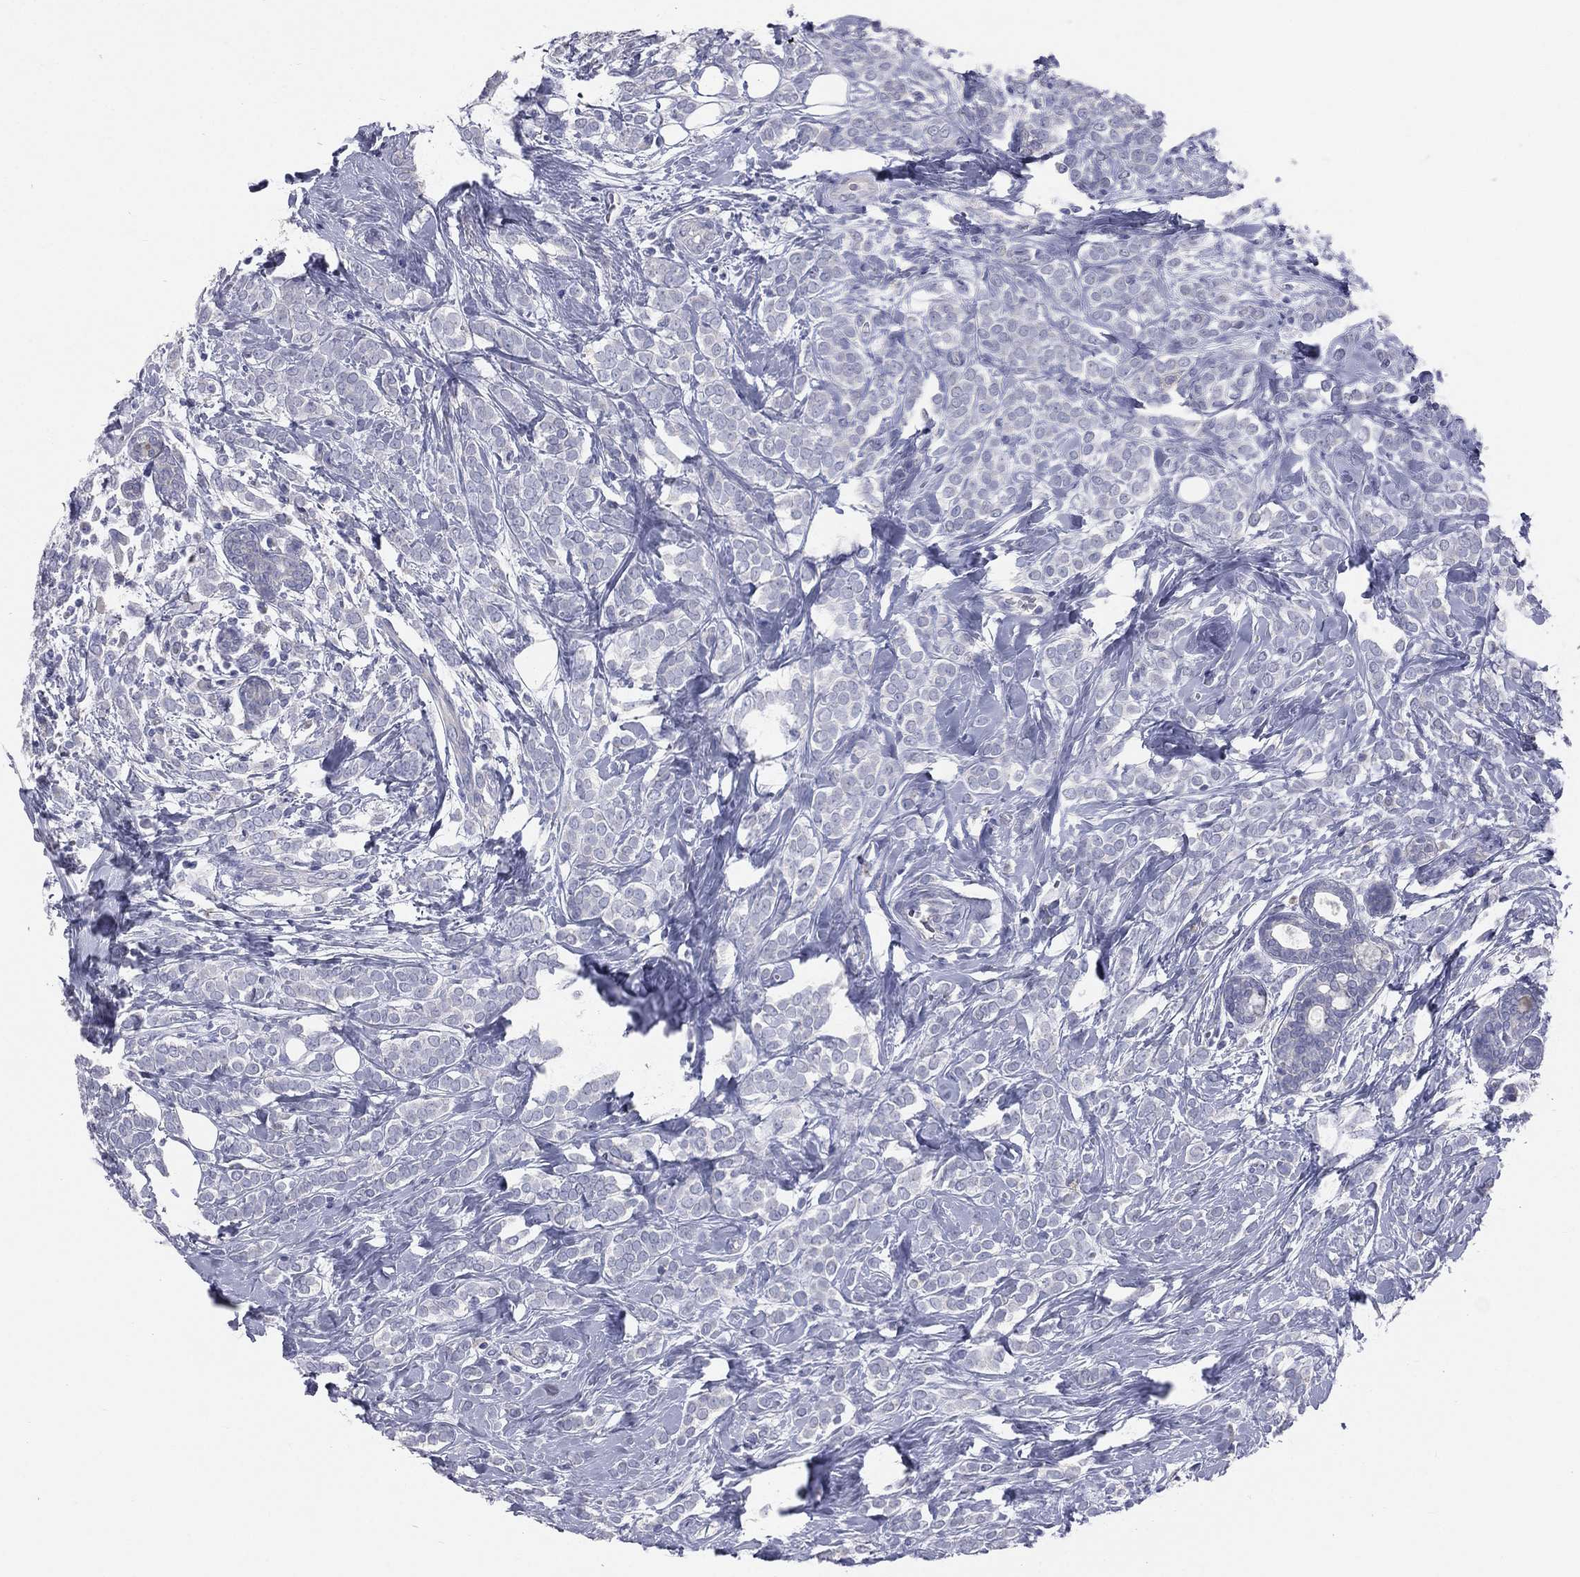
{"staining": {"intensity": "negative", "quantity": "none", "location": "none"}, "tissue": "breast cancer", "cell_type": "Tumor cells", "image_type": "cancer", "snomed": [{"axis": "morphology", "description": "Lobular carcinoma"}, {"axis": "topography", "description": "Breast"}], "caption": "Immunohistochemical staining of human breast cancer displays no significant staining in tumor cells.", "gene": "STK31", "patient": {"sex": "female", "age": 49}}